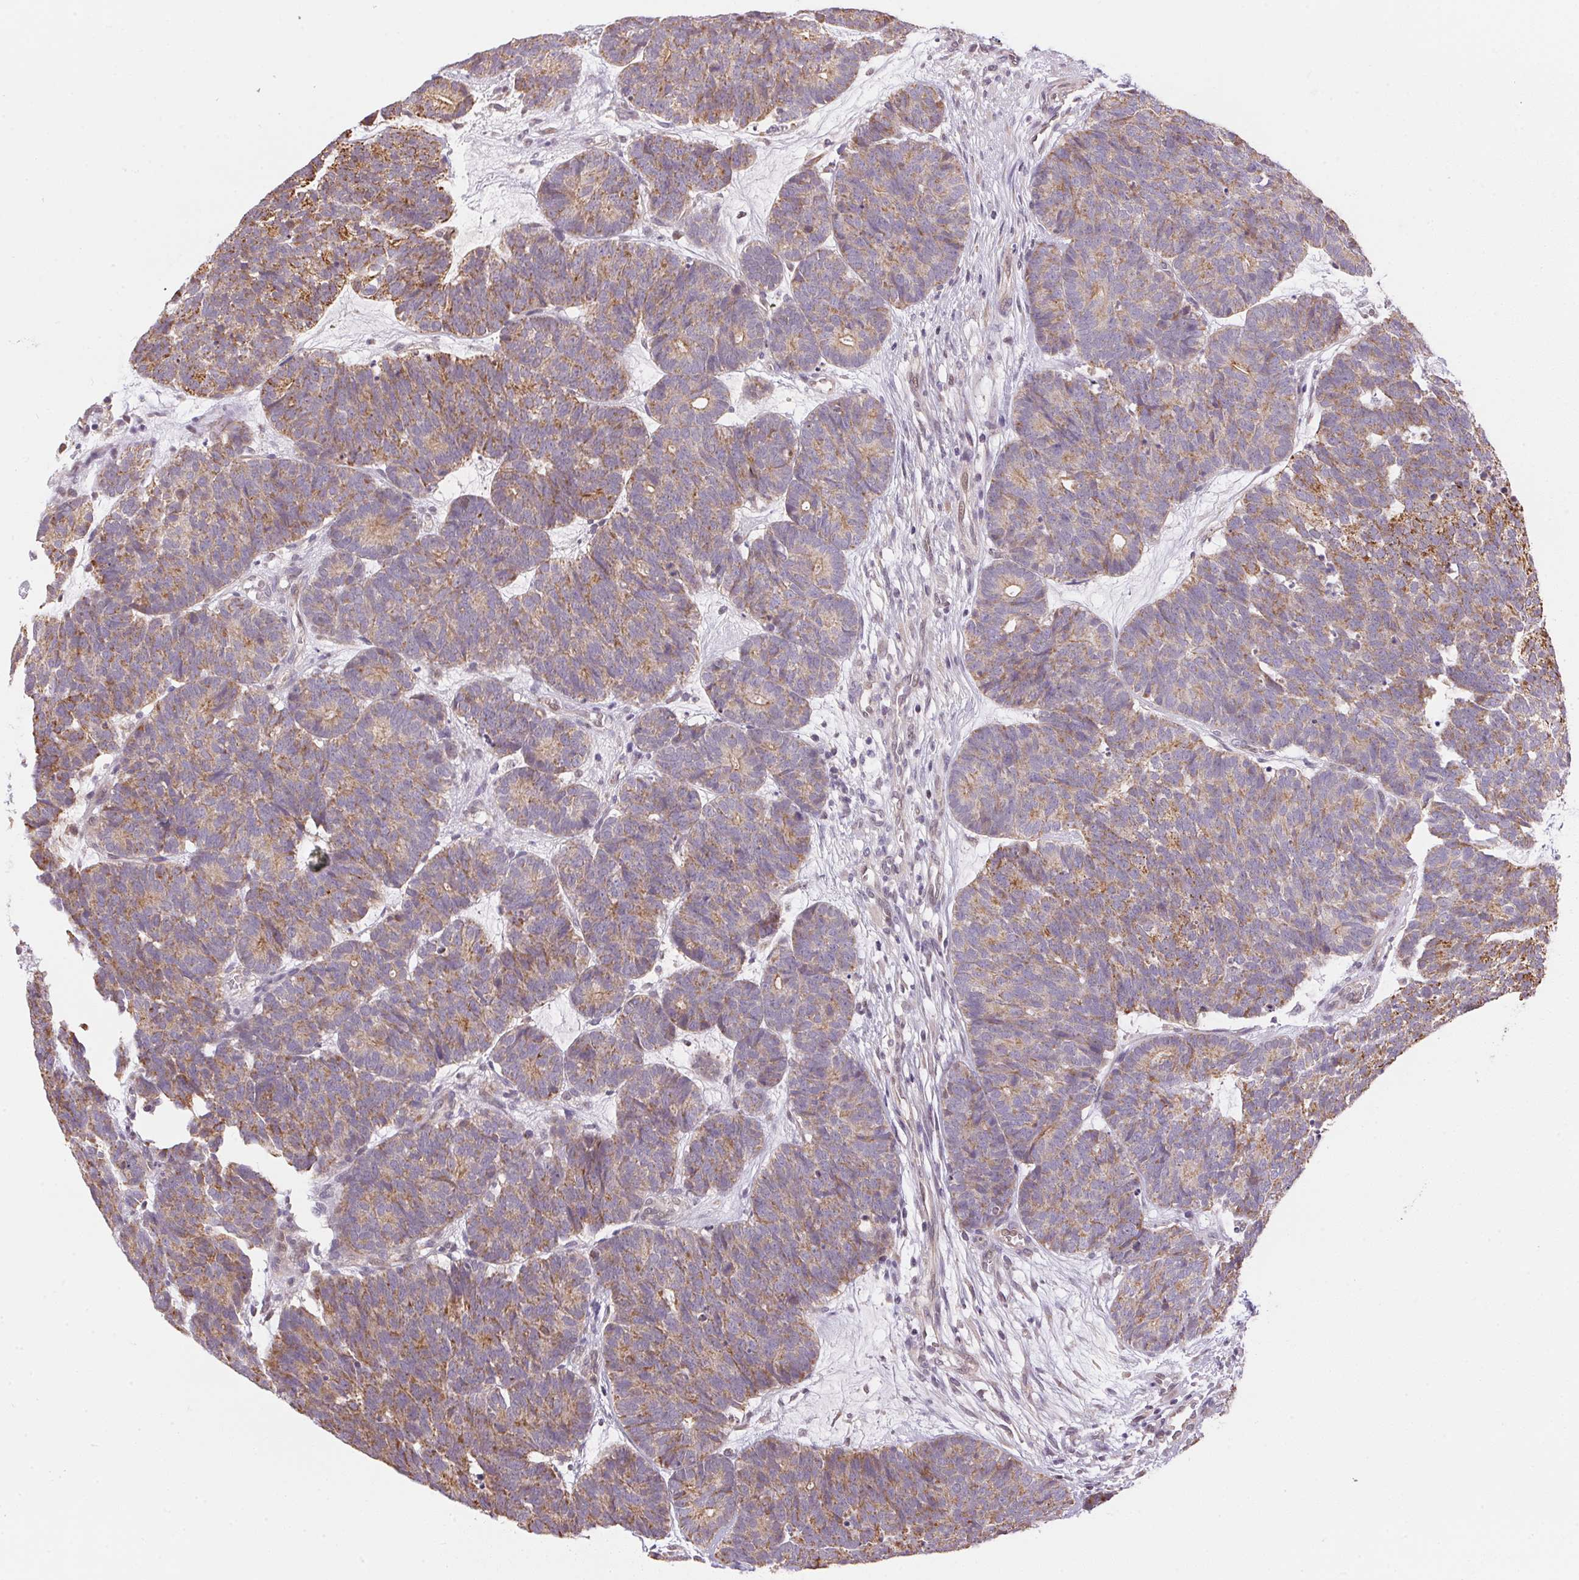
{"staining": {"intensity": "weak", "quantity": ">75%", "location": "cytoplasmic/membranous"}, "tissue": "head and neck cancer", "cell_type": "Tumor cells", "image_type": "cancer", "snomed": [{"axis": "morphology", "description": "Adenocarcinoma, NOS"}, {"axis": "topography", "description": "Head-Neck"}], "caption": "Protein staining shows weak cytoplasmic/membranous positivity in approximately >75% of tumor cells in head and neck cancer.", "gene": "SC5D", "patient": {"sex": "female", "age": 81}}